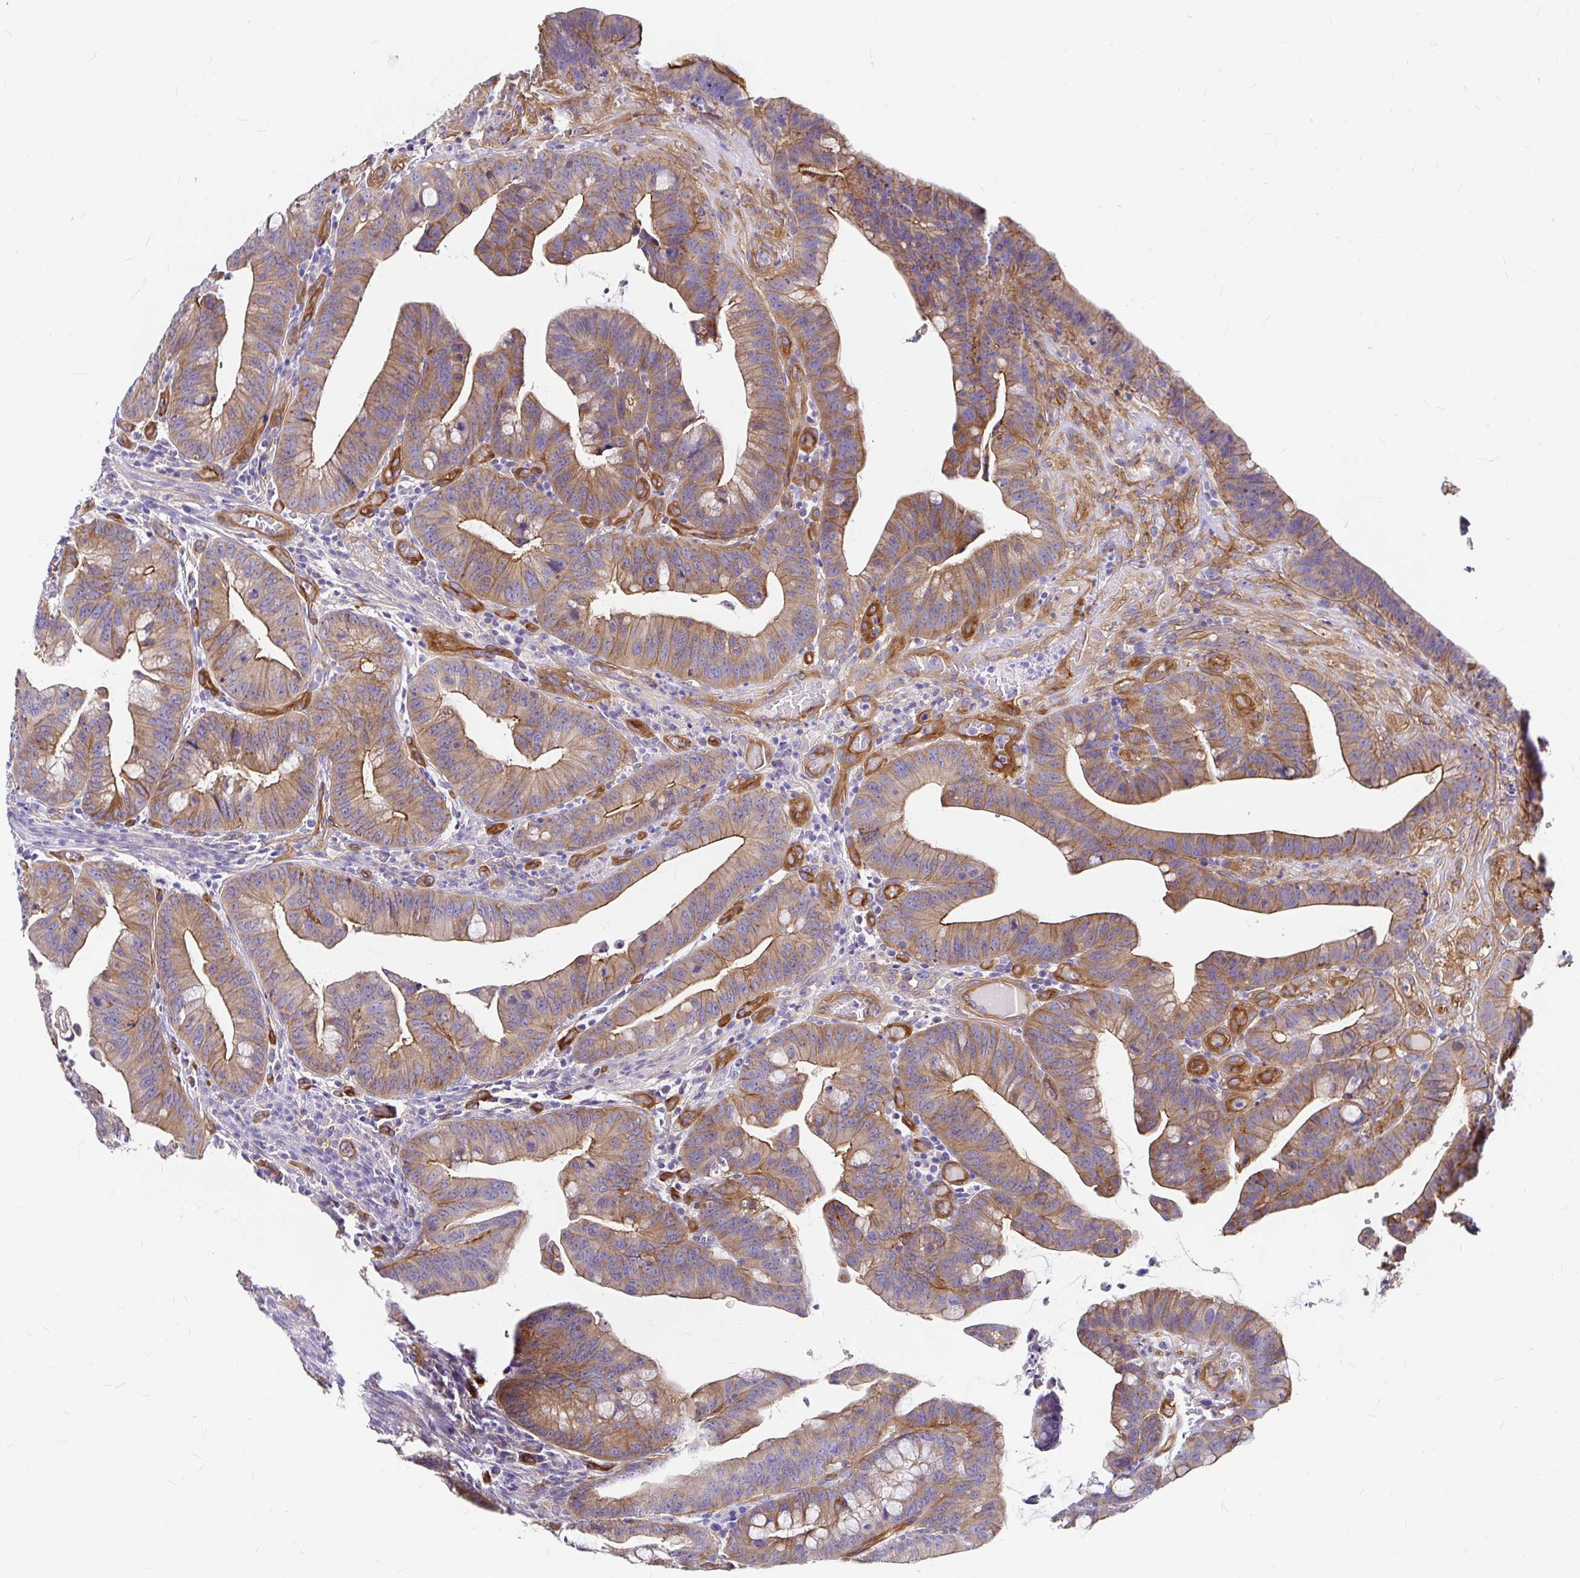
{"staining": {"intensity": "moderate", "quantity": ">75%", "location": "cytoplasmic/membranous"}, "tissue": "colorectal cancer", "cell_type": "Tumor cells", "image_type": "cancer", "snomed": [{"axis": "morphology", "description": "Adenocarcinoma, NOS"}, {"axis": "topography", "description": "Colon"}], "caption": "An image of colorectal adenocarcinoma stained for a protein displays moderate cytoplasmic/membranous brown staining in tumor cells.", "gene": "MYO1B", "patient": {"sex": "male", "age": 62}}